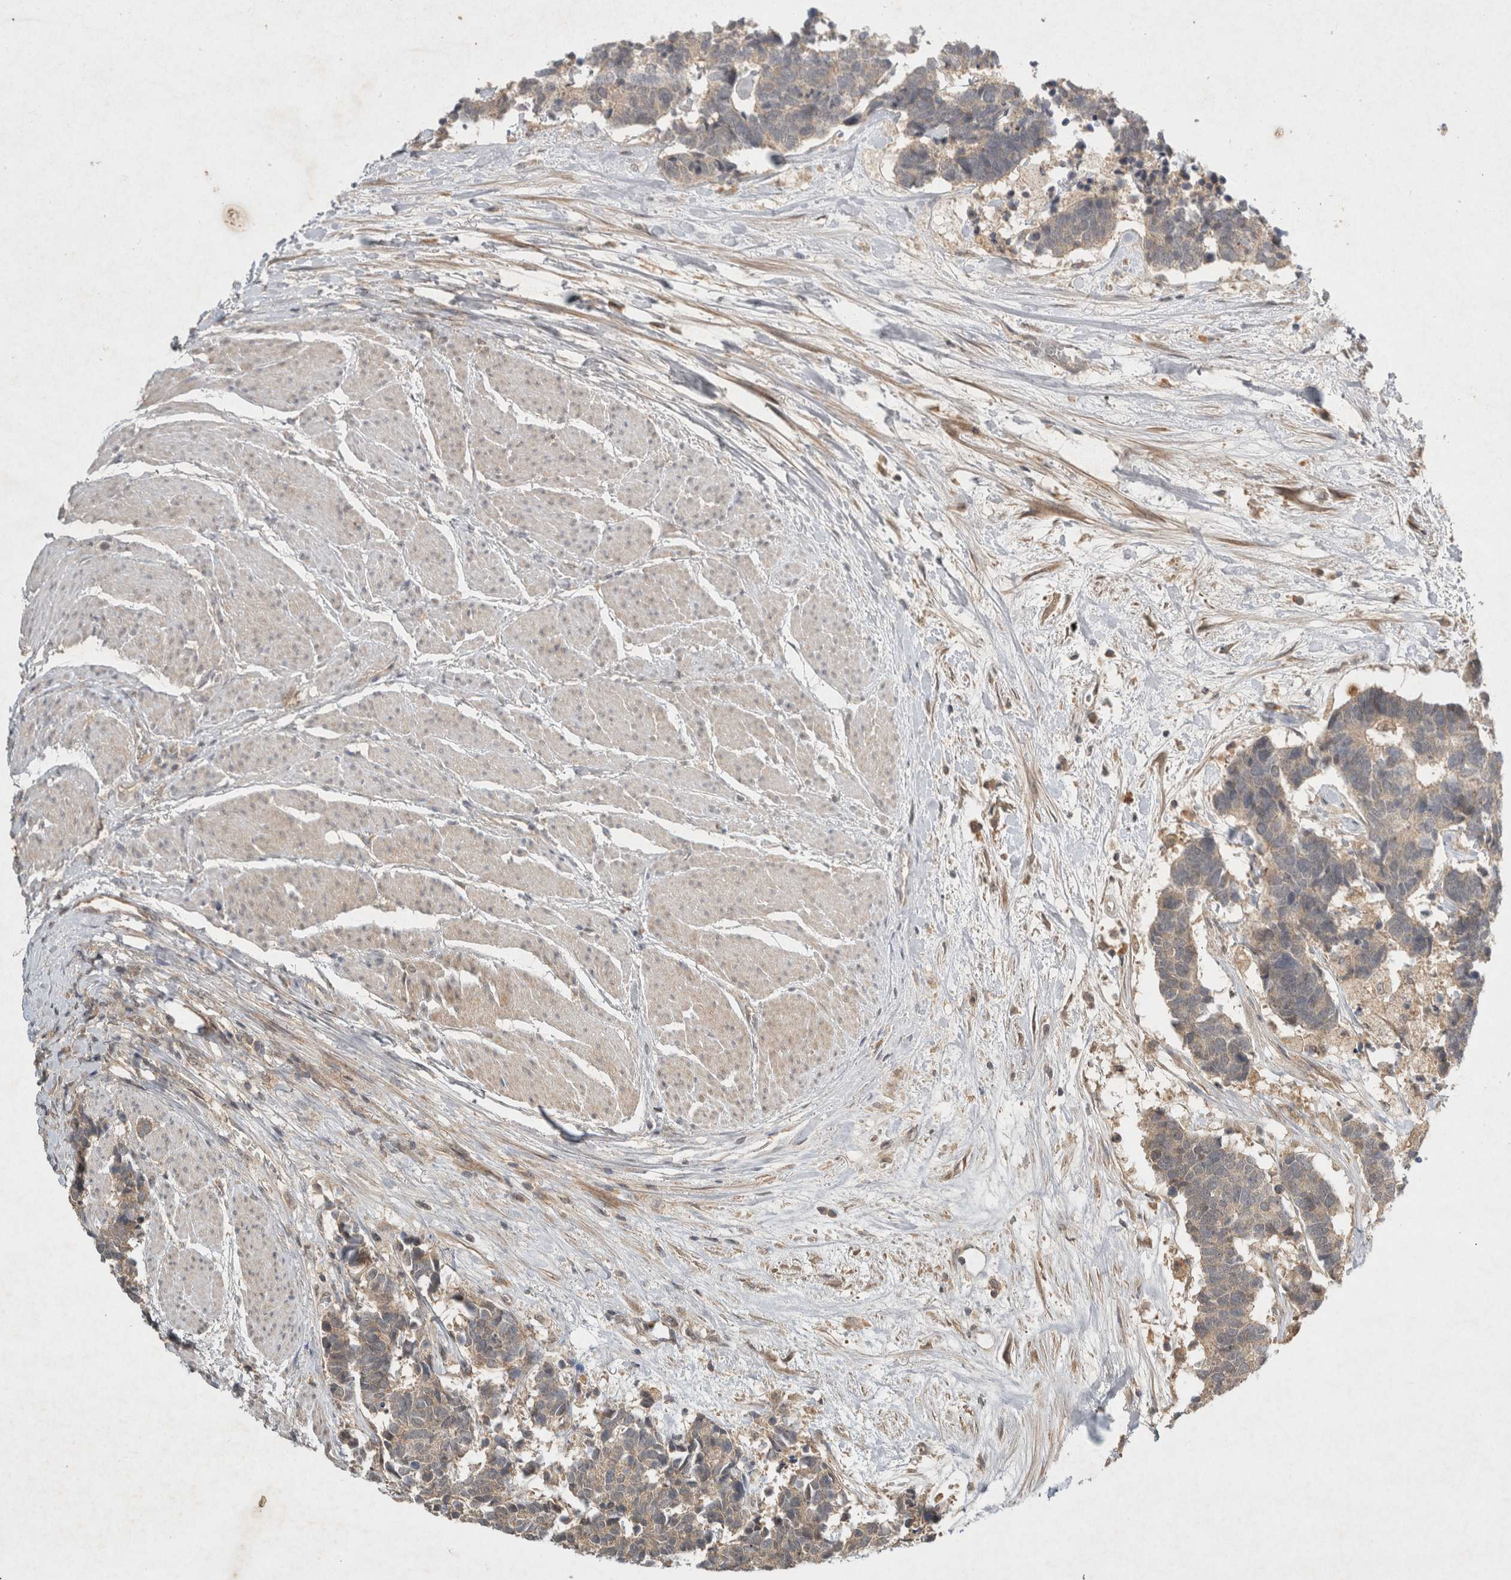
{"staining": {"intensity": "weak", "quantity": ">75%", "location": "cytoplasmic/membranous"}, "tissue": "carcinoid", "cell_type": "Tumor cells", "image_type": "cancer", "snomed": [{"axis": "morphology", "description": "Carcinoma, NOS"}, {"axis": "morphology", "description": "Carcinoid, malignant, NOS"}, {"axis": "topography", "description": "Urinary bladder"}], "caption": "Carcinoma stained with a brown dye displays weak cytoplasmic/membranous positive positivity in about >75% of tumor cells.", "gene": "LOXL2", "patient": {"sex": "male", "age": 57}}